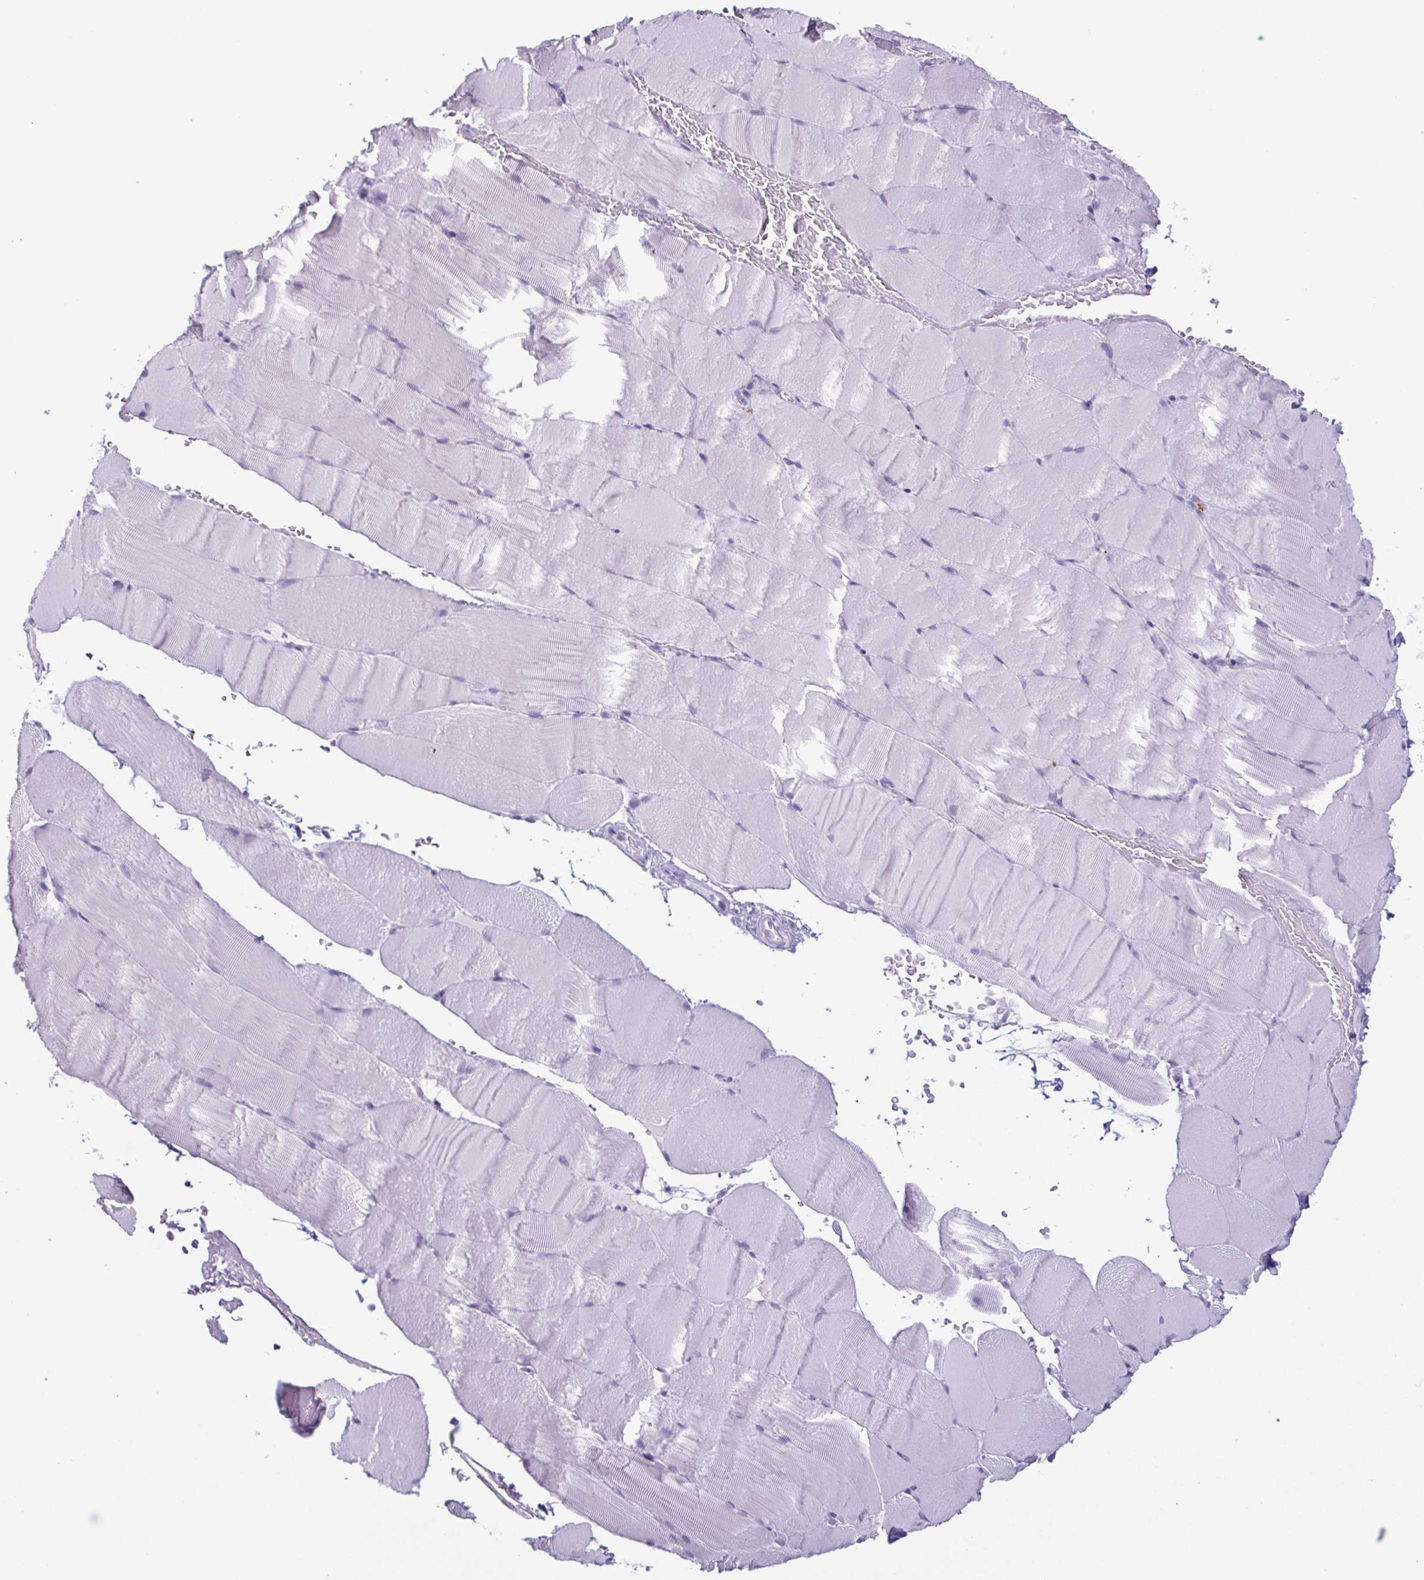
{"staining": {"intensity": "negative", "quantity": "none", "location": "none"}, "tissue": "skeletal muscle", "cell_type": "Myocytes", "image_type": "normal", "snomed": [{"axis": "morphology", "description": "Normal tissue, NOS"}, {"axis": "topography", "description": "Skeletal muscle"}], "caption": "This is a micrograph of immunohistochemistry (IHC) staining of benign skeletal muscle, which shows no staining in myocytes.", "gene": "LTF", "patient": {"sex": "female", "age": 37}}